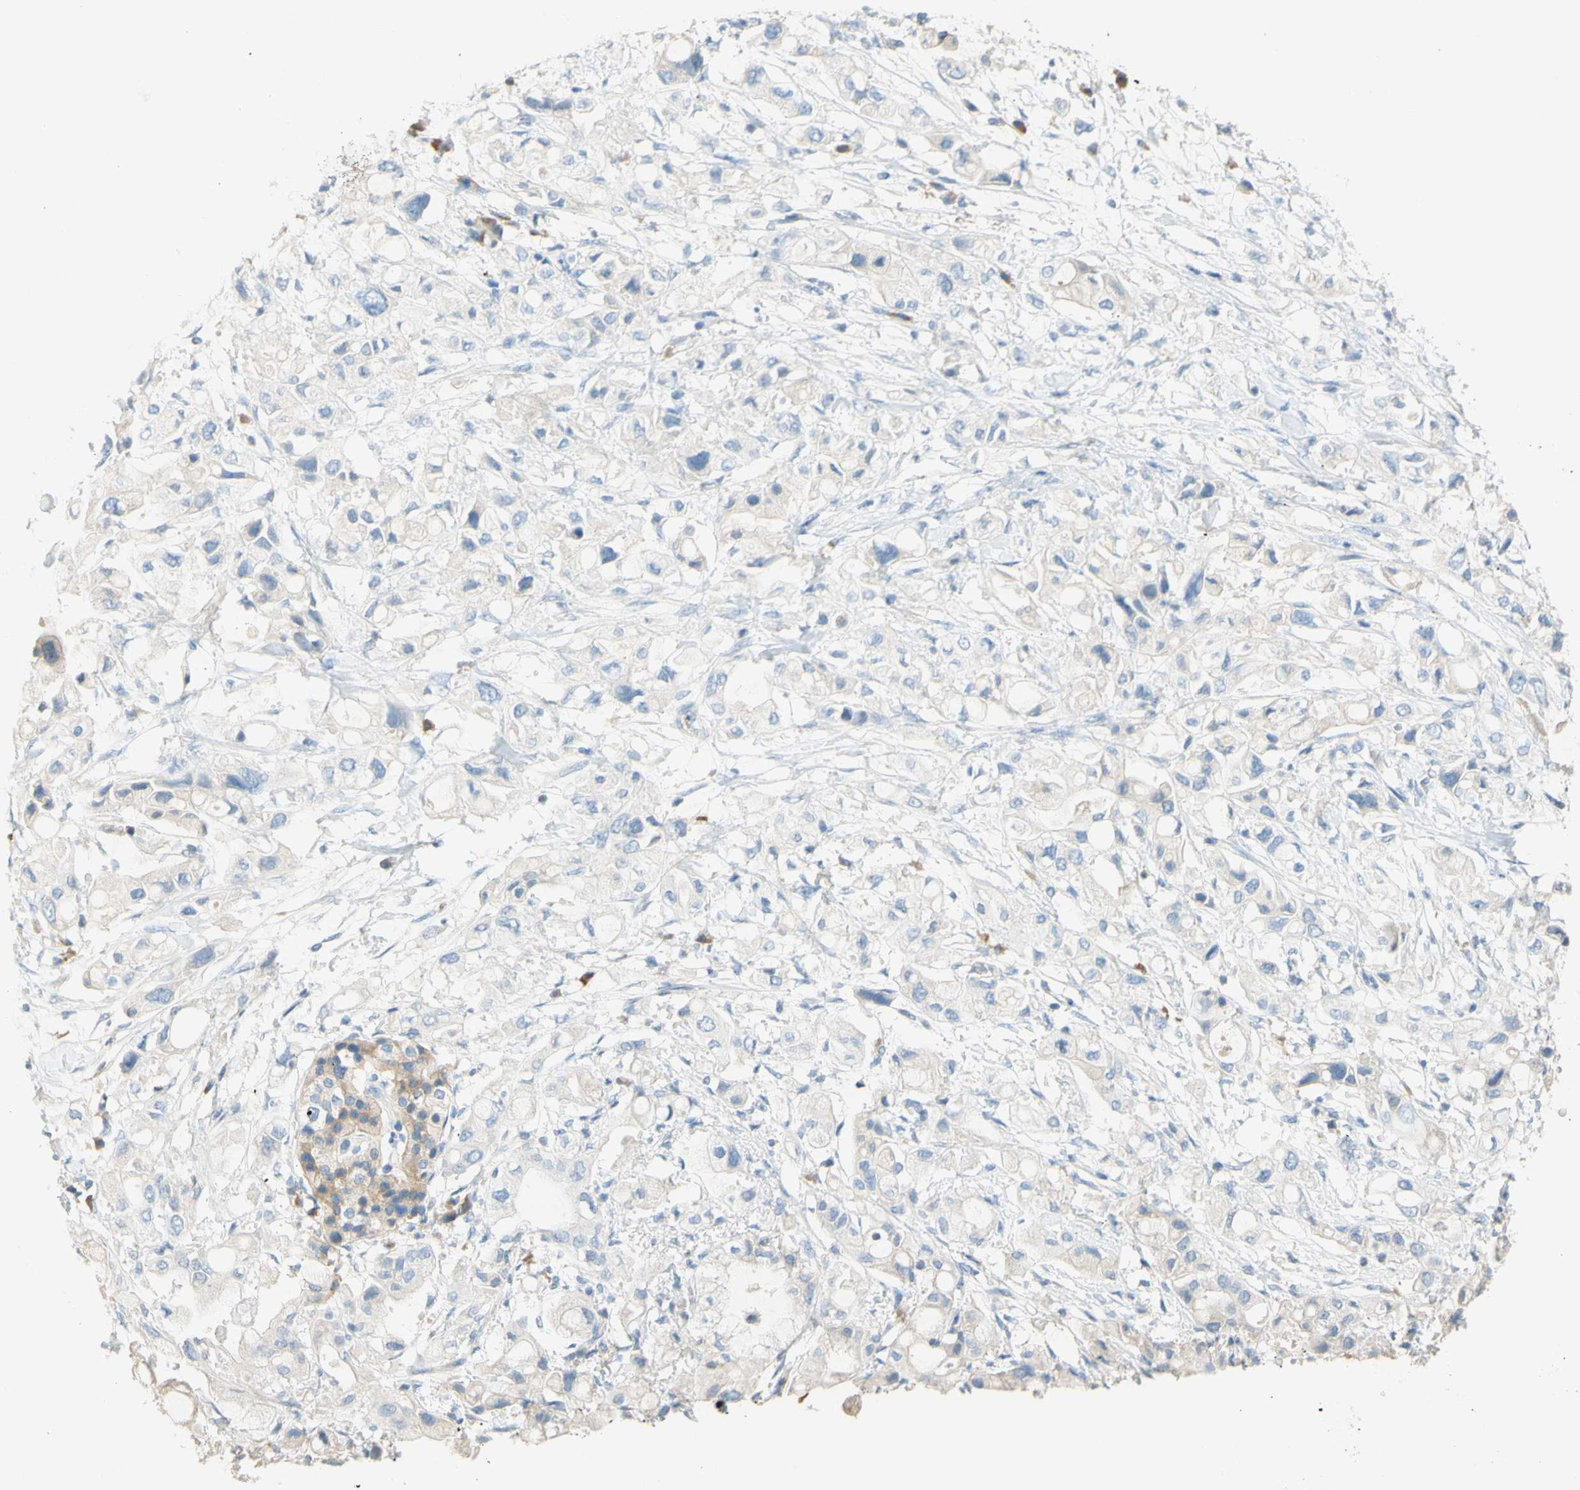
{"staining": {"intensity": "negative", "quantity": "none", "location": "none"}, "tissue": "pancreatic cancer", "cell_type": "Tumor cells", "image_type": "cancer", "snomed": [{"axis": "morphology", "description": "Adenocarcinoma, NOS"}, {"axis": "topography", "description": "Pancreas"}], "caption": "Pancreatic adenocarcinoma was stained to show a protein in brown. There is no significant positivity in tumor cells.", "gene": "PACSIN1", "patient": {"sex": "female", "age": 56}}